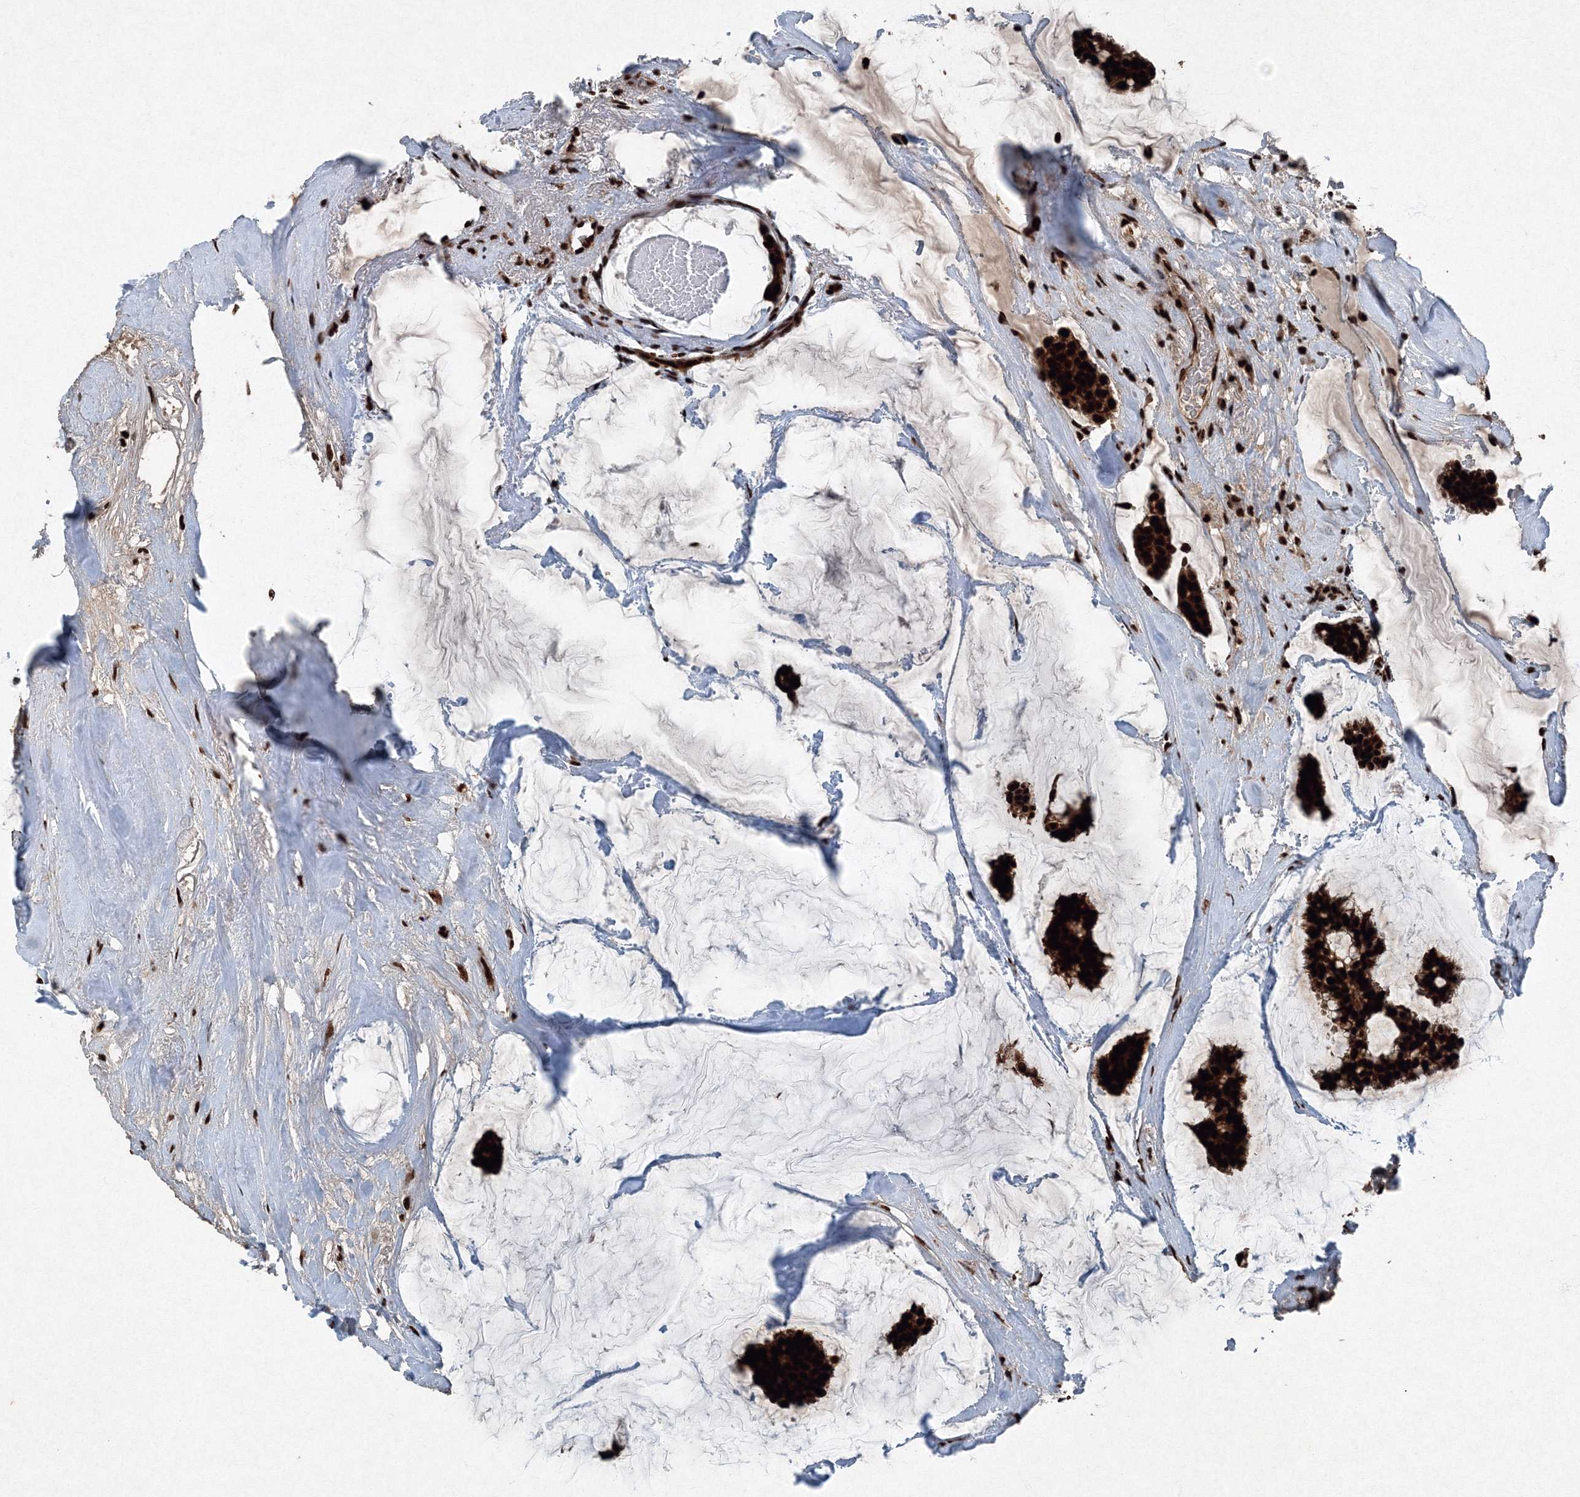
{"staining": {"intensity": "strong", "quantity": ">75%", "location": "cytoplasmic/membranous,nuclear"}, "tissue": "breast cancer", "cell_type": "Tumor cells", "image_type": "cancer", "snomed": [{"axis": "morphology", "description": "Duct carcinoma"}, {"axis": "topography", "description": "Breast"}], "caption": "A brown stain labels strong cytoplasmic/membranous and nuclear positivity of a protein in invasive ductal carcinoma (breast) tumor cells.", "gene": "SNRPC", "patient": {"sex": "female", "age": 93}}